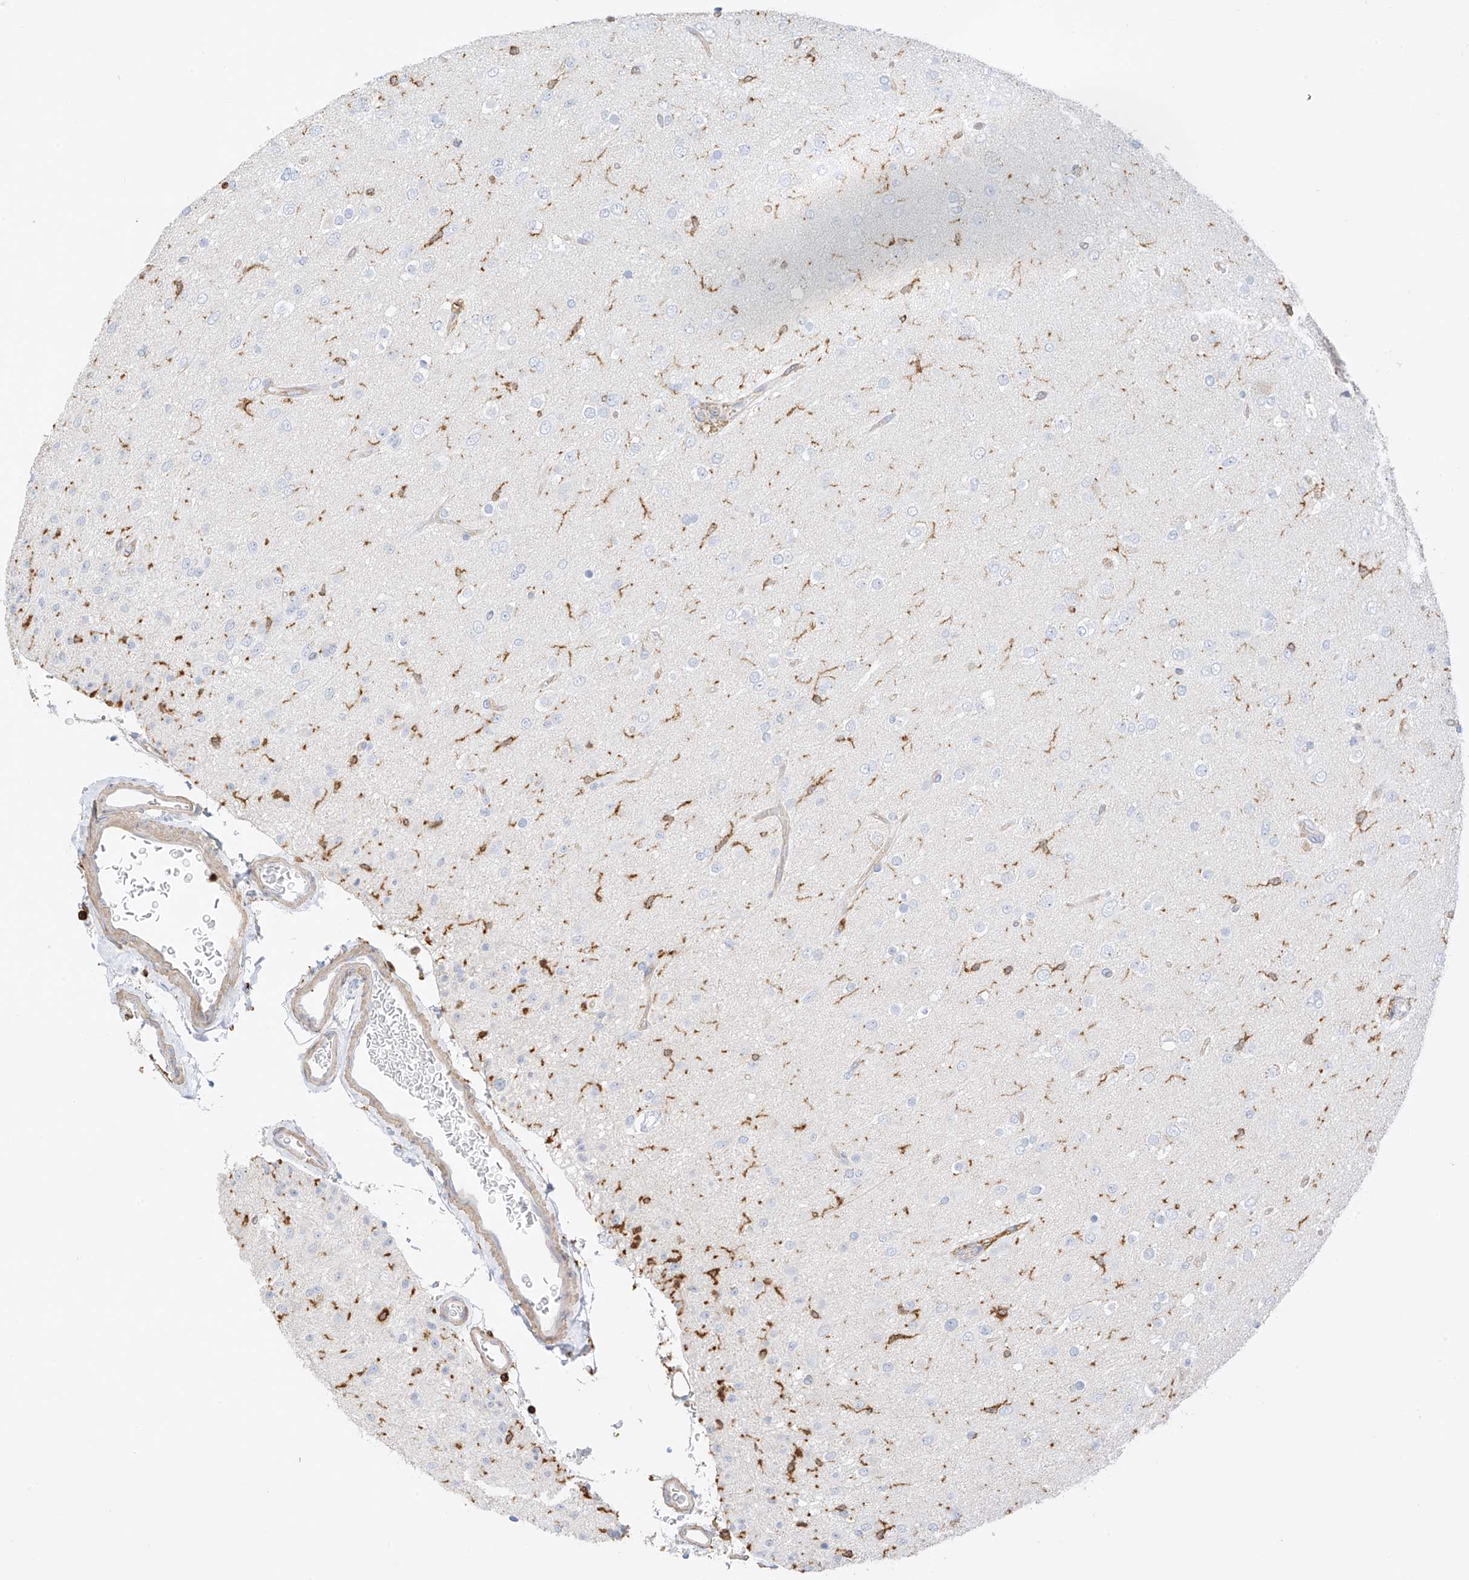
{"staining": {"intensity": "negative", "quantity": "none", "location": "none"}, "tissue": "glioma", "cell_type": "Tumor cells", "image_type": "cancer", "snomed": [{"axis": "morphology", "description": "Glioma, malignant, Low grade"}, {"axis": "topography", "description": "Brain"}], "caption": "This is a micrograph of IHC staining of glioma, which shows no positivity in tumor cells.", "gene": "ARHGAP25", "patient": {"sex": "male", "age": 65}}